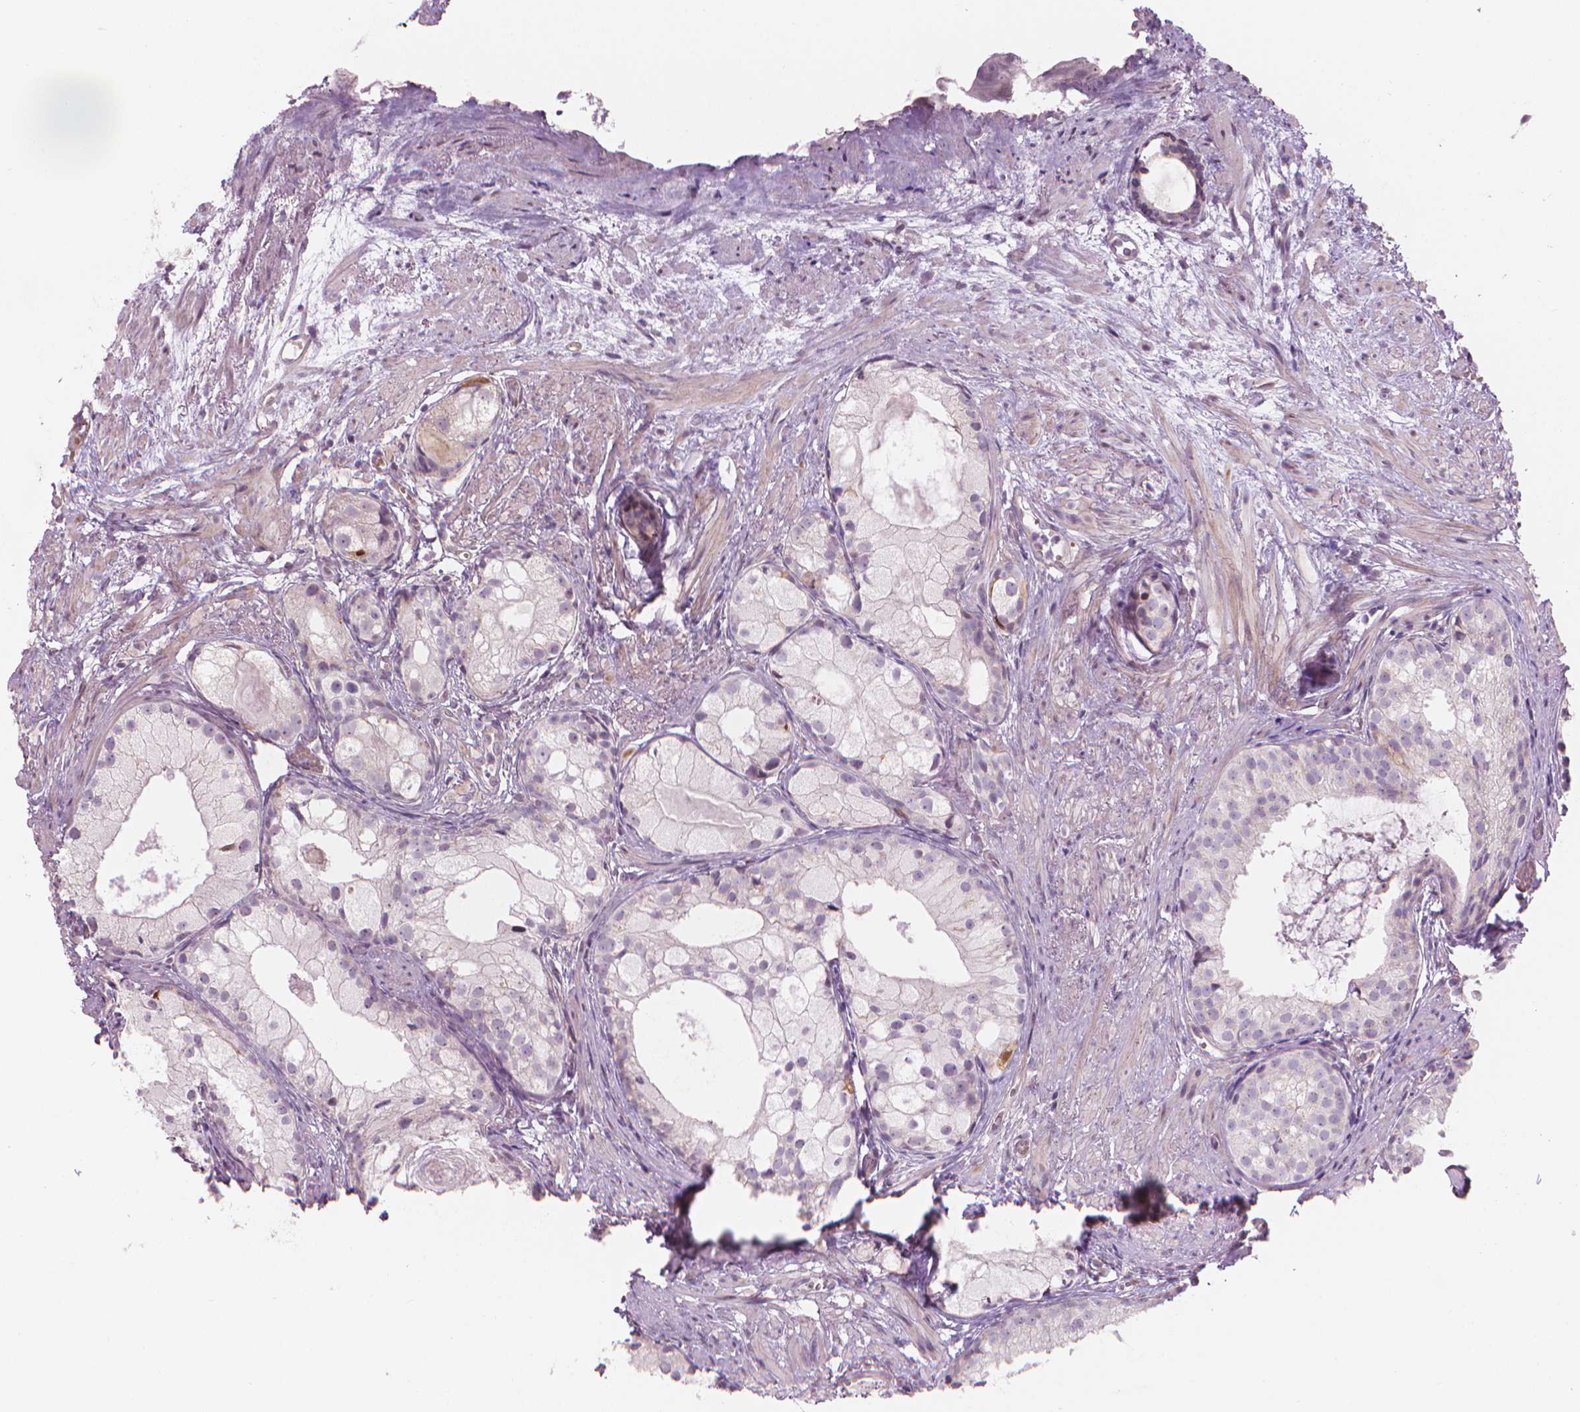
{"staining": {"intensity": "negative", "quantity": "none", "location": "none"}, "tissue": "prostate cancer", "cell_type": "Tumor cells", "image_type": "cancer", "snomed": [{"axis": "morphology", "description": "Adenocarcinoma, High grade"}, {"axis": "topography", "description": "Prostate"}], "caption": "Immunohistochemistry of human prostate cancer displays no staining in tumor cells.", "gene": "IFFO1", "patient": {"sex": "male", "age": 85}}